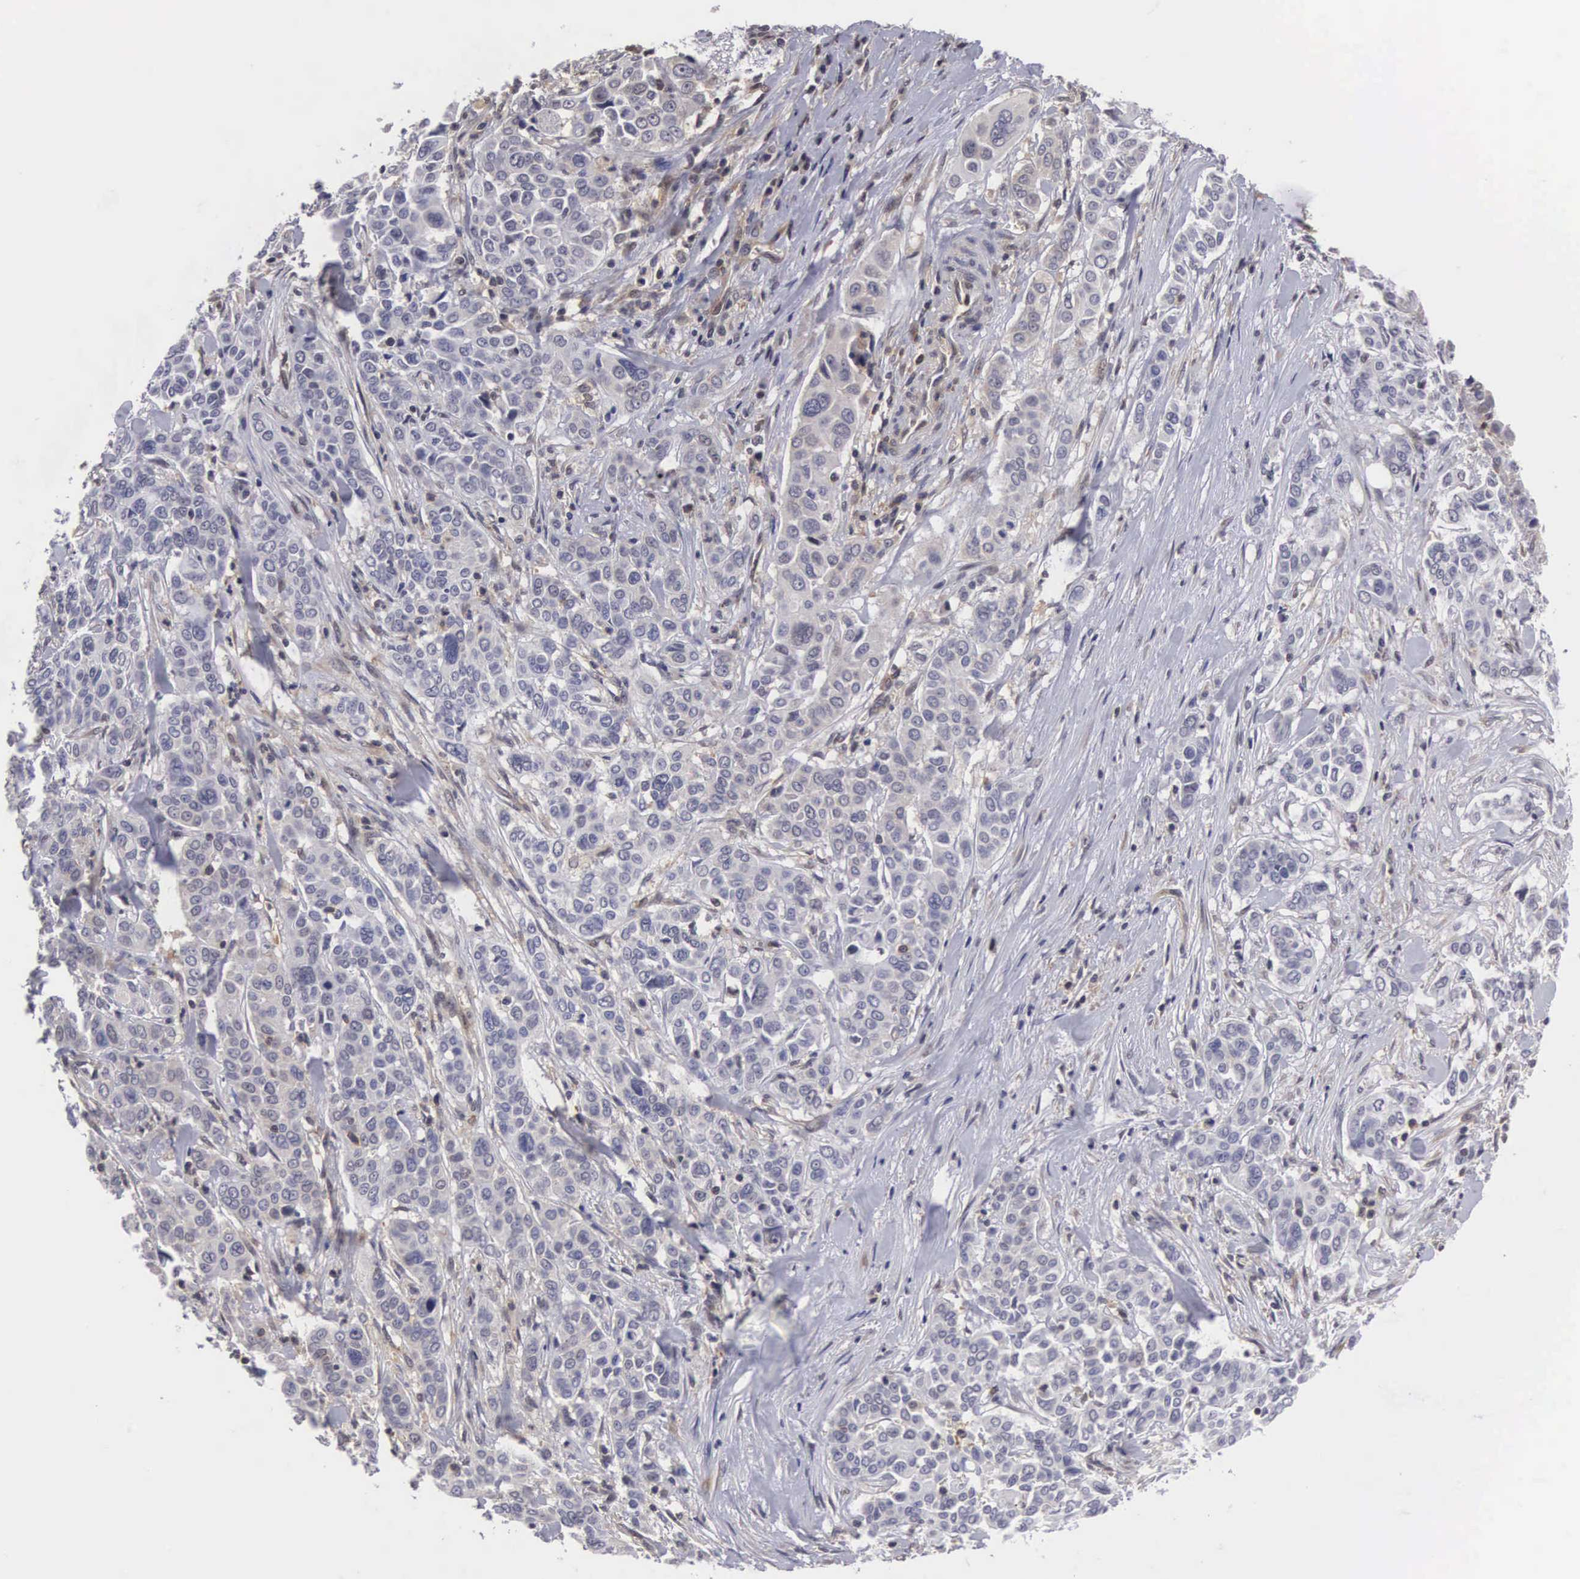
{"staining": {"intensity": "weak", "quantity": "<25%", "location": "cytoplasmic/membranous"}, "tissue": "pancreatic cancer", "cell_type": "Tumor cells", "image_type": "cancer", "snomed": [{"axis": "morphology", "description": "Adenocarcinoma, NOS"}, {"axis": "topography", "description": "Pancreas"}], "caption": "There is no significant expression in tumor cells of pancreatic cancer (adenocarcinoma).", "gene": "ADSL", "patient": {"sex": "female", "age": 52}}